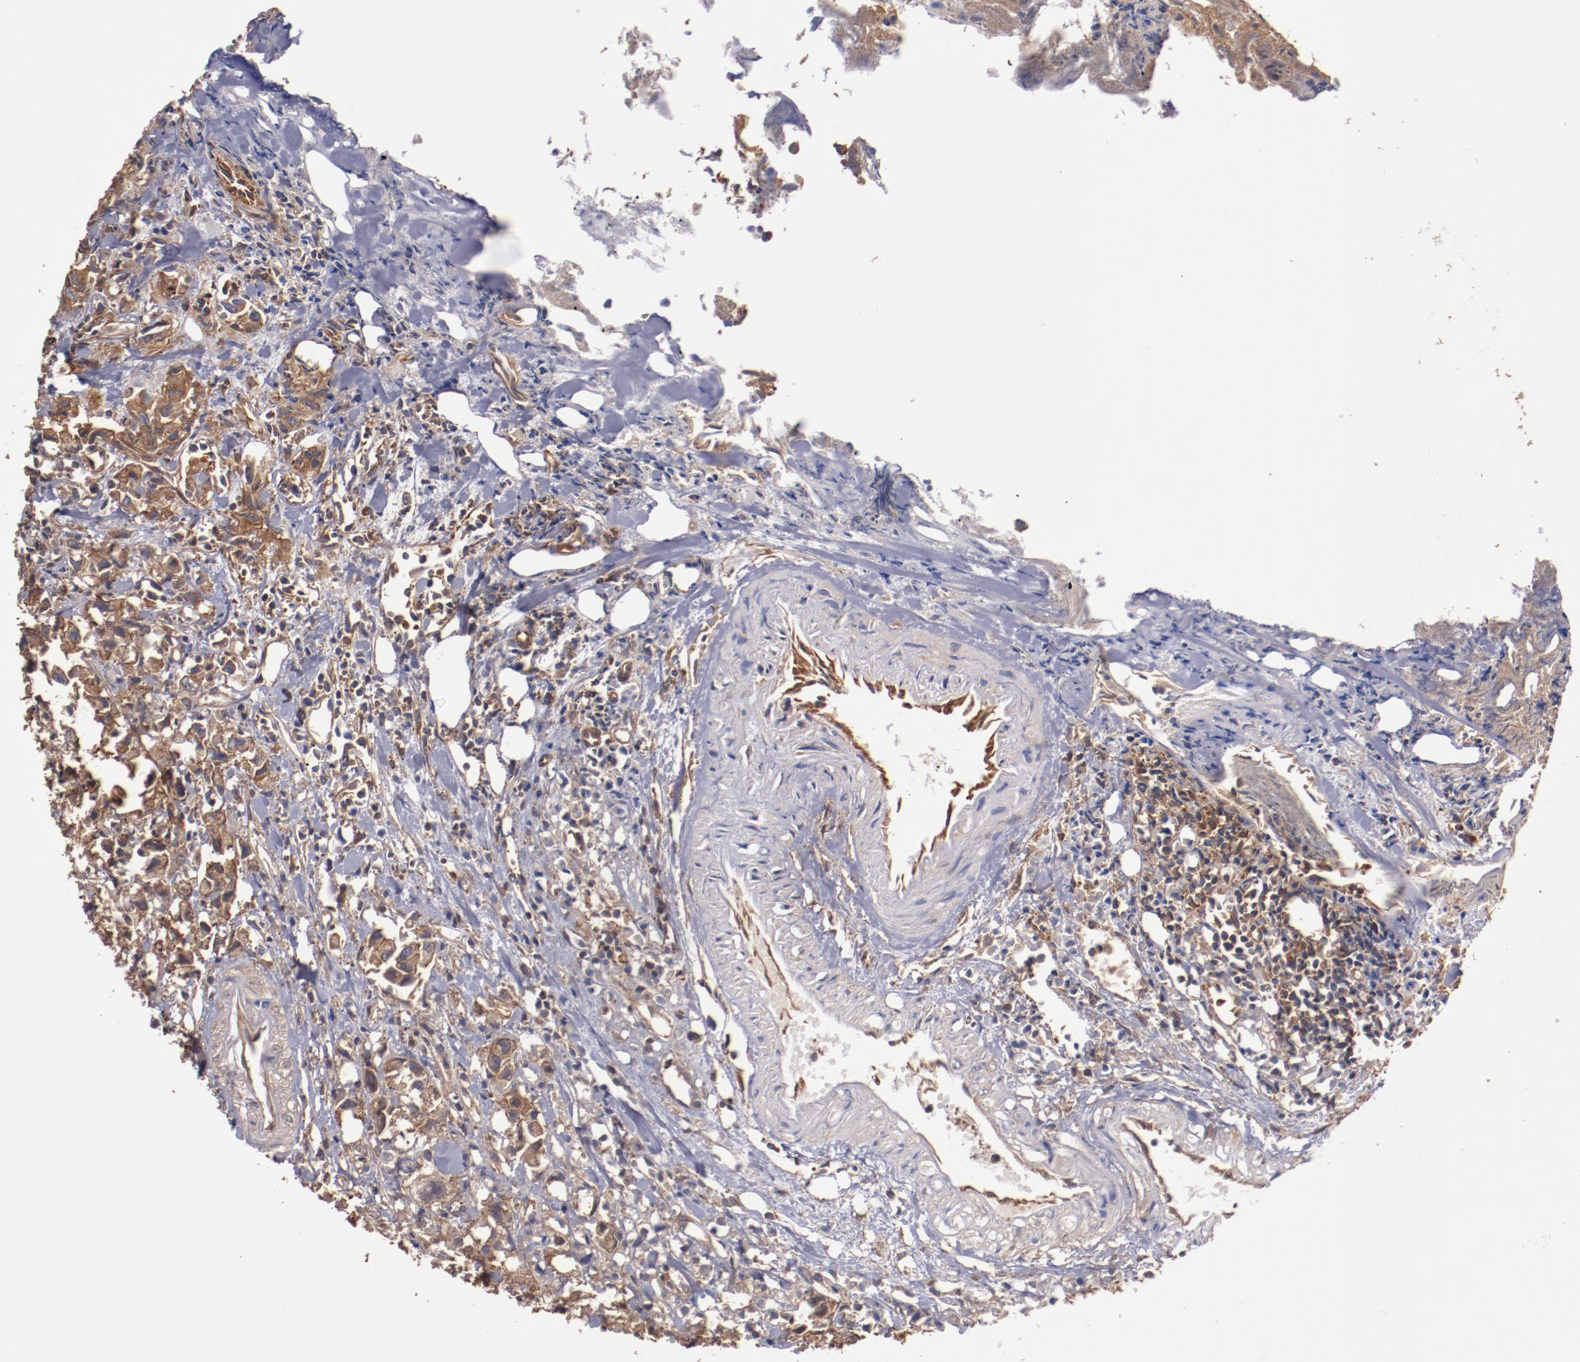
{"staining": {"intensity": "moderate", "quantity": ">75%", "location": "cytoplasmic/membranous"}, "tissue": "urothelial cancer", "cell_type": "Tumor cells", "image_type": "cancer", "snomed": [{"axis": "morphology", "description": "Urothelial carcinoma, High grade"}, {"axis": "topography", "description": "Urinary bladder"}], "caption": "This is an image of IHC staining of urothelial cancer, which shows moderate positivity in the cytoplasmic/membranous of tumor cells.", "gene": "TMOD3", "patient": {"sex": "female", "age": 75}}